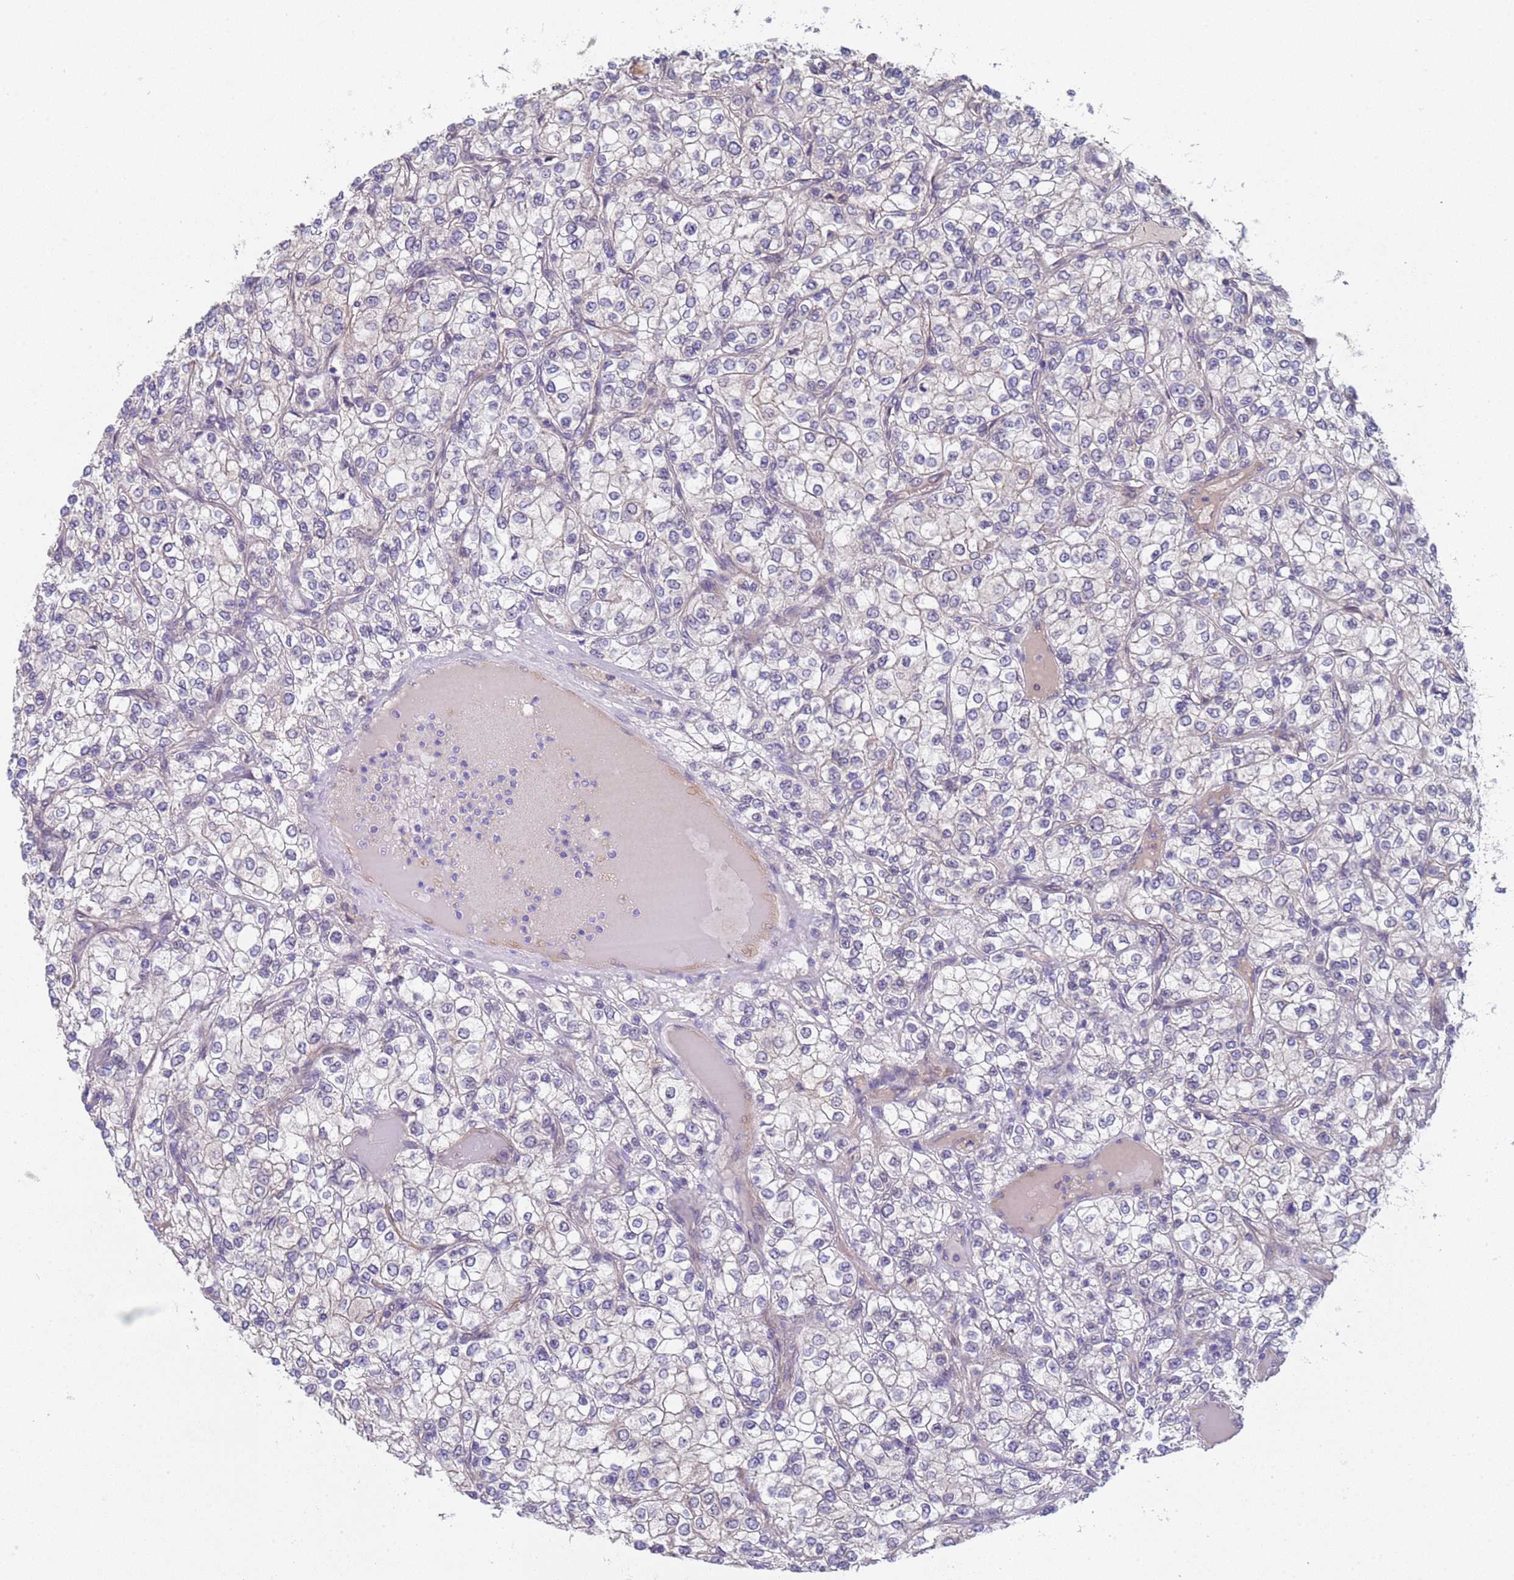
{"staining": {"intensity": "negative", "quantity": "none", "location": "none"}, "tissue": "renal cancer", "cell_type": "Tumor cells", "image_type": "cancer", "snomed": [{"axis": "morphology", "description": "Adenocarcinoma, NOS"}, {"axis": "topography", "description": "Kidney"}], "caption": "Renal cancer stained for a protein using immunohistochemistry reveals no positivity tumor cells.", "gene": "TRMT10A", "patient": {"sex": "male", "age": 80}}